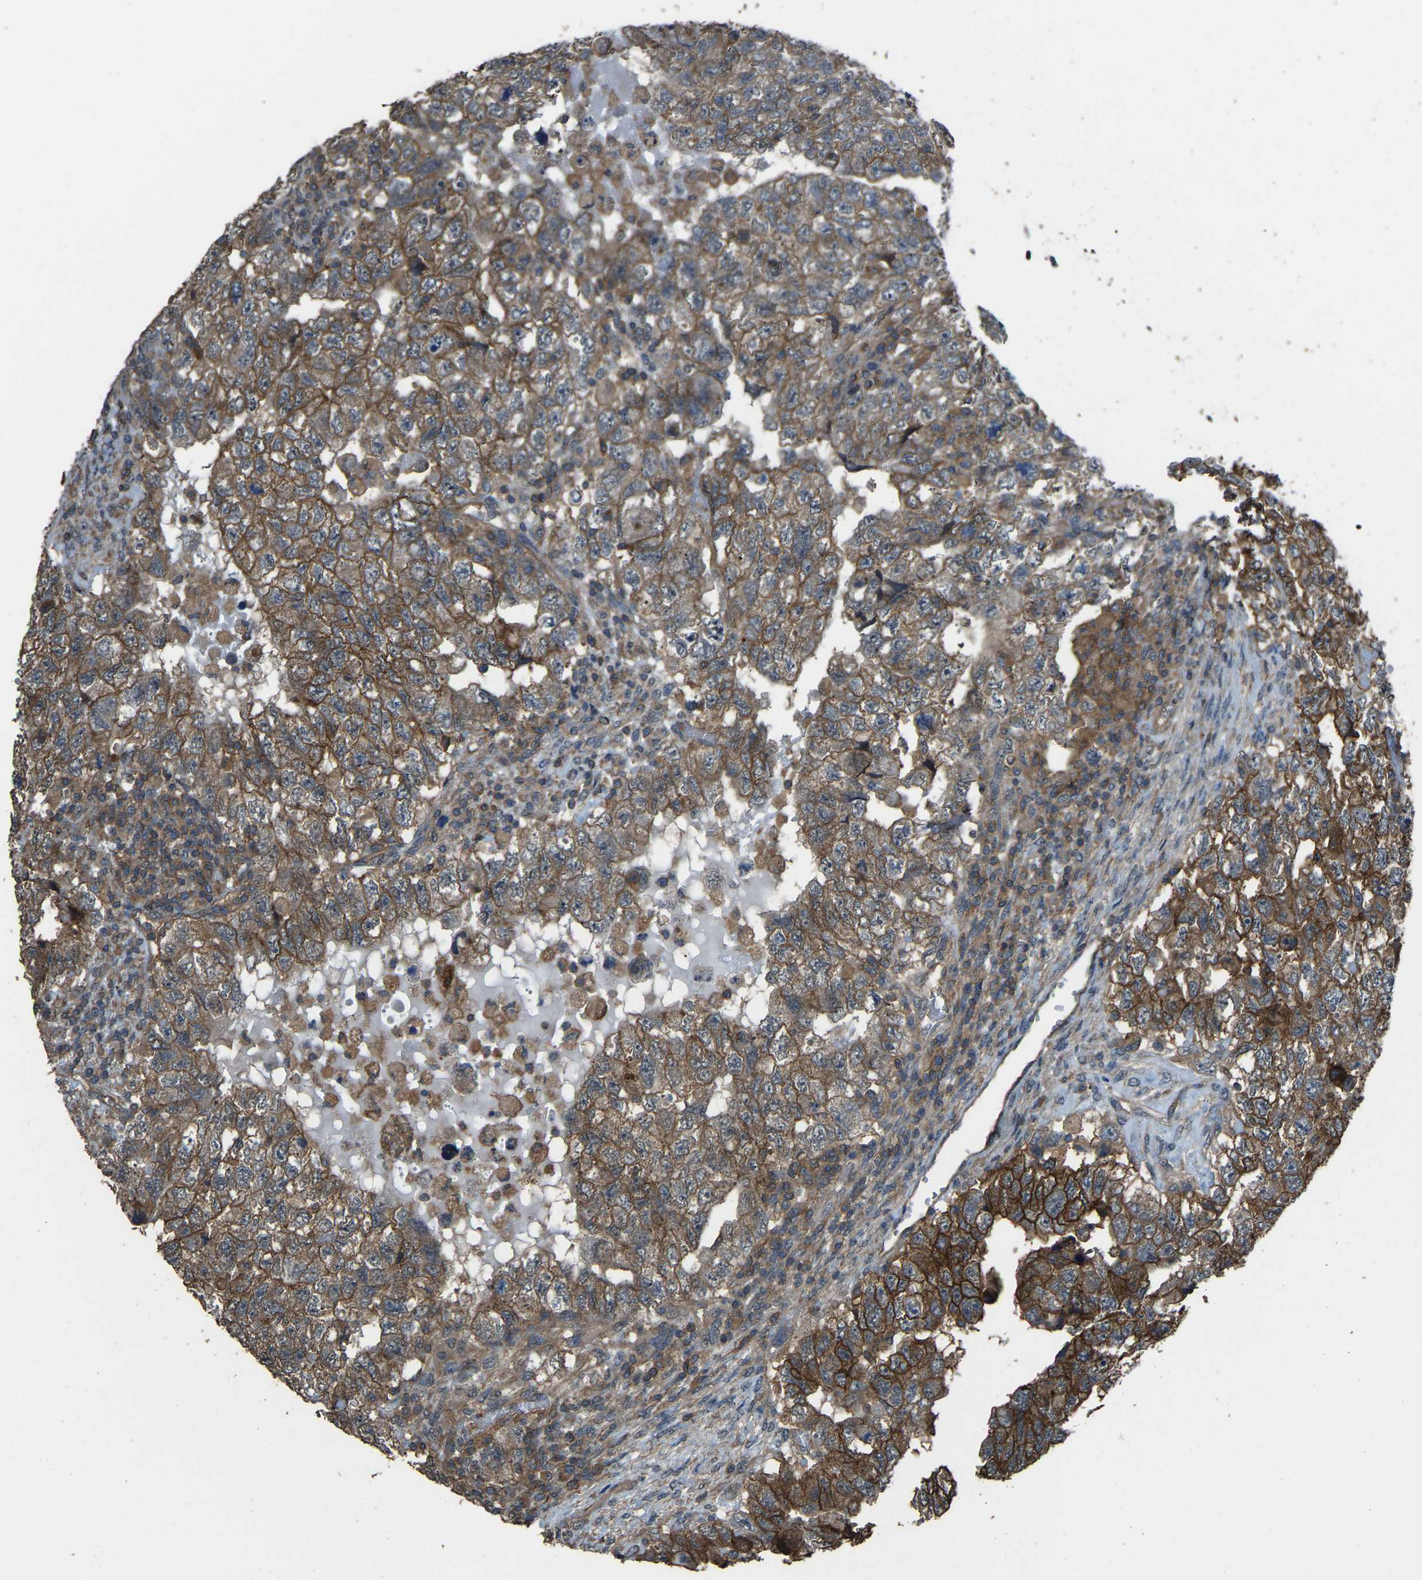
{"staining": {"intensity": "moderate", "quantity": ">75%", "location": "cytoplasmic/membranous"}, "tissue": "testis cancer", "cell_type": "Tumor cells", "image_type": "cancer", "snomed": [{"axis": "morphology", "description": "Carcinoma, Embryonal, NOS"}, {"axis": "topography", "description": "Testis"}], "caption": "Immunohistochemical staining of testis cancer (embryonal carcinoma) shows medium levels of moderate cytoplasmic/membranous expression in about >75% of tumor cells.", "gene": "SLC4A2", "patient": {"sex": "male", "age": 36}}